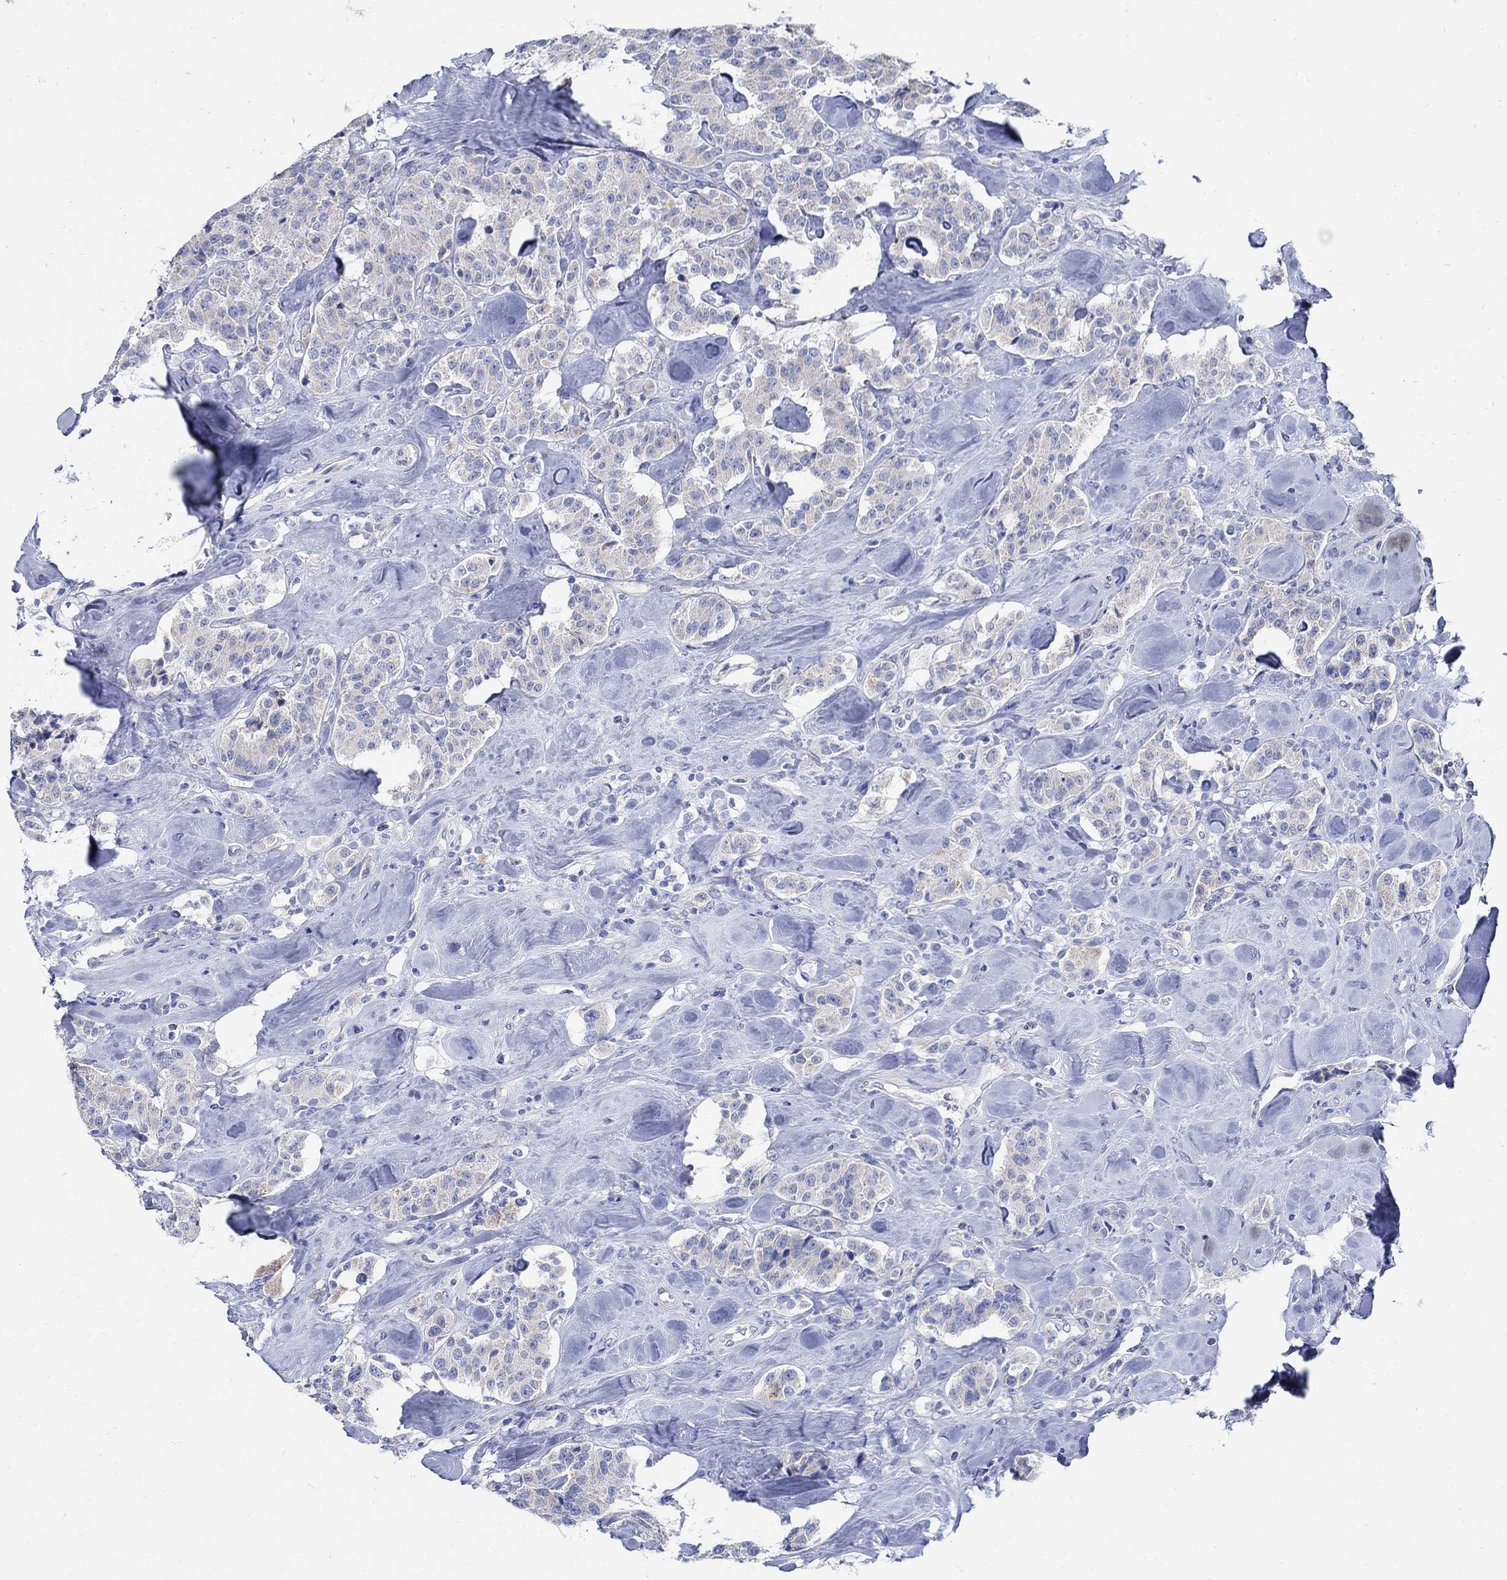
{"staining": {"intensity": "negative", "quantity": "none", "location": "none"}, "tissue": "carcinoid", "cell_type": "Tumor cells", "image_type": "cancer", "snomed": [{"axis": "morphology", "description": "Carcinoid, malignant, NOS"}, {"axis": "topography", "description": "Pancreas"}], "caption": "This micrograph is of carcinoid stained with immunohistochemistry to label a protein in brown with the nuclei are counter-stained blue. There is no staining in tumor cells. (DAB IHC with hematoxylin counter stain).", "gene": "ZDHHC14", "patient": {"sex": "male", "age": 41}}